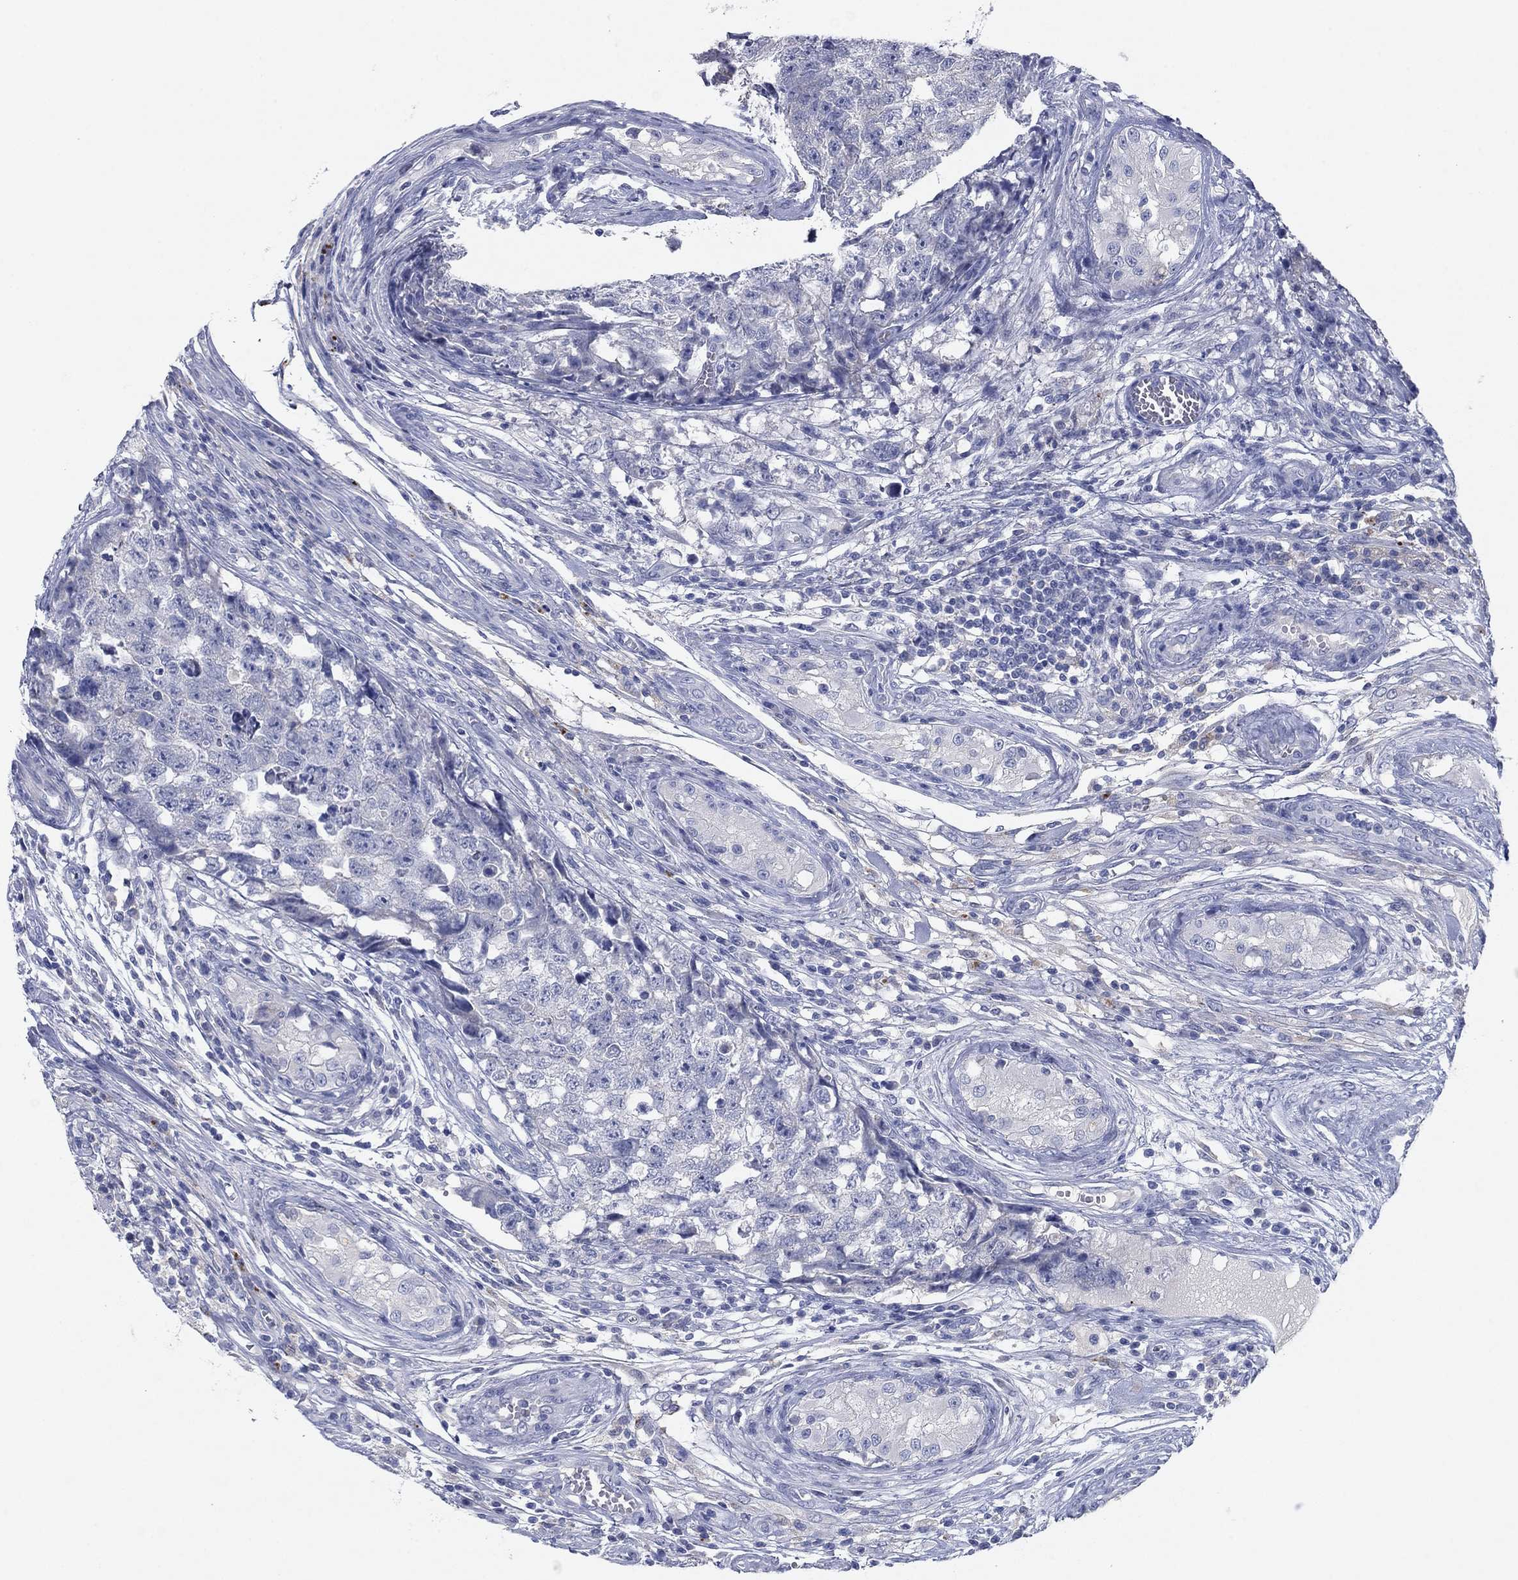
{"staining": {"intensity": "negative", "quantity": "none", "location": "none"}, "tissue": "testis cancer", "cell_type": "Tumor cells", "image_type": "cancer", "snomed": [{"axis": "morphology", "description": "Seminoma, NOS"}, {"axis": "morphology", "description": "Carcinoma, Embryonal, NOS"}, {"axis": "topography", "description": "Testis"}], "caption": "Histopathology image shows no significant protein expression in tumor cells of testis cancer (embryonal carcinoma).", "gene": "CNTNAP4", "patient": {"sex": "male", "age": 22}}